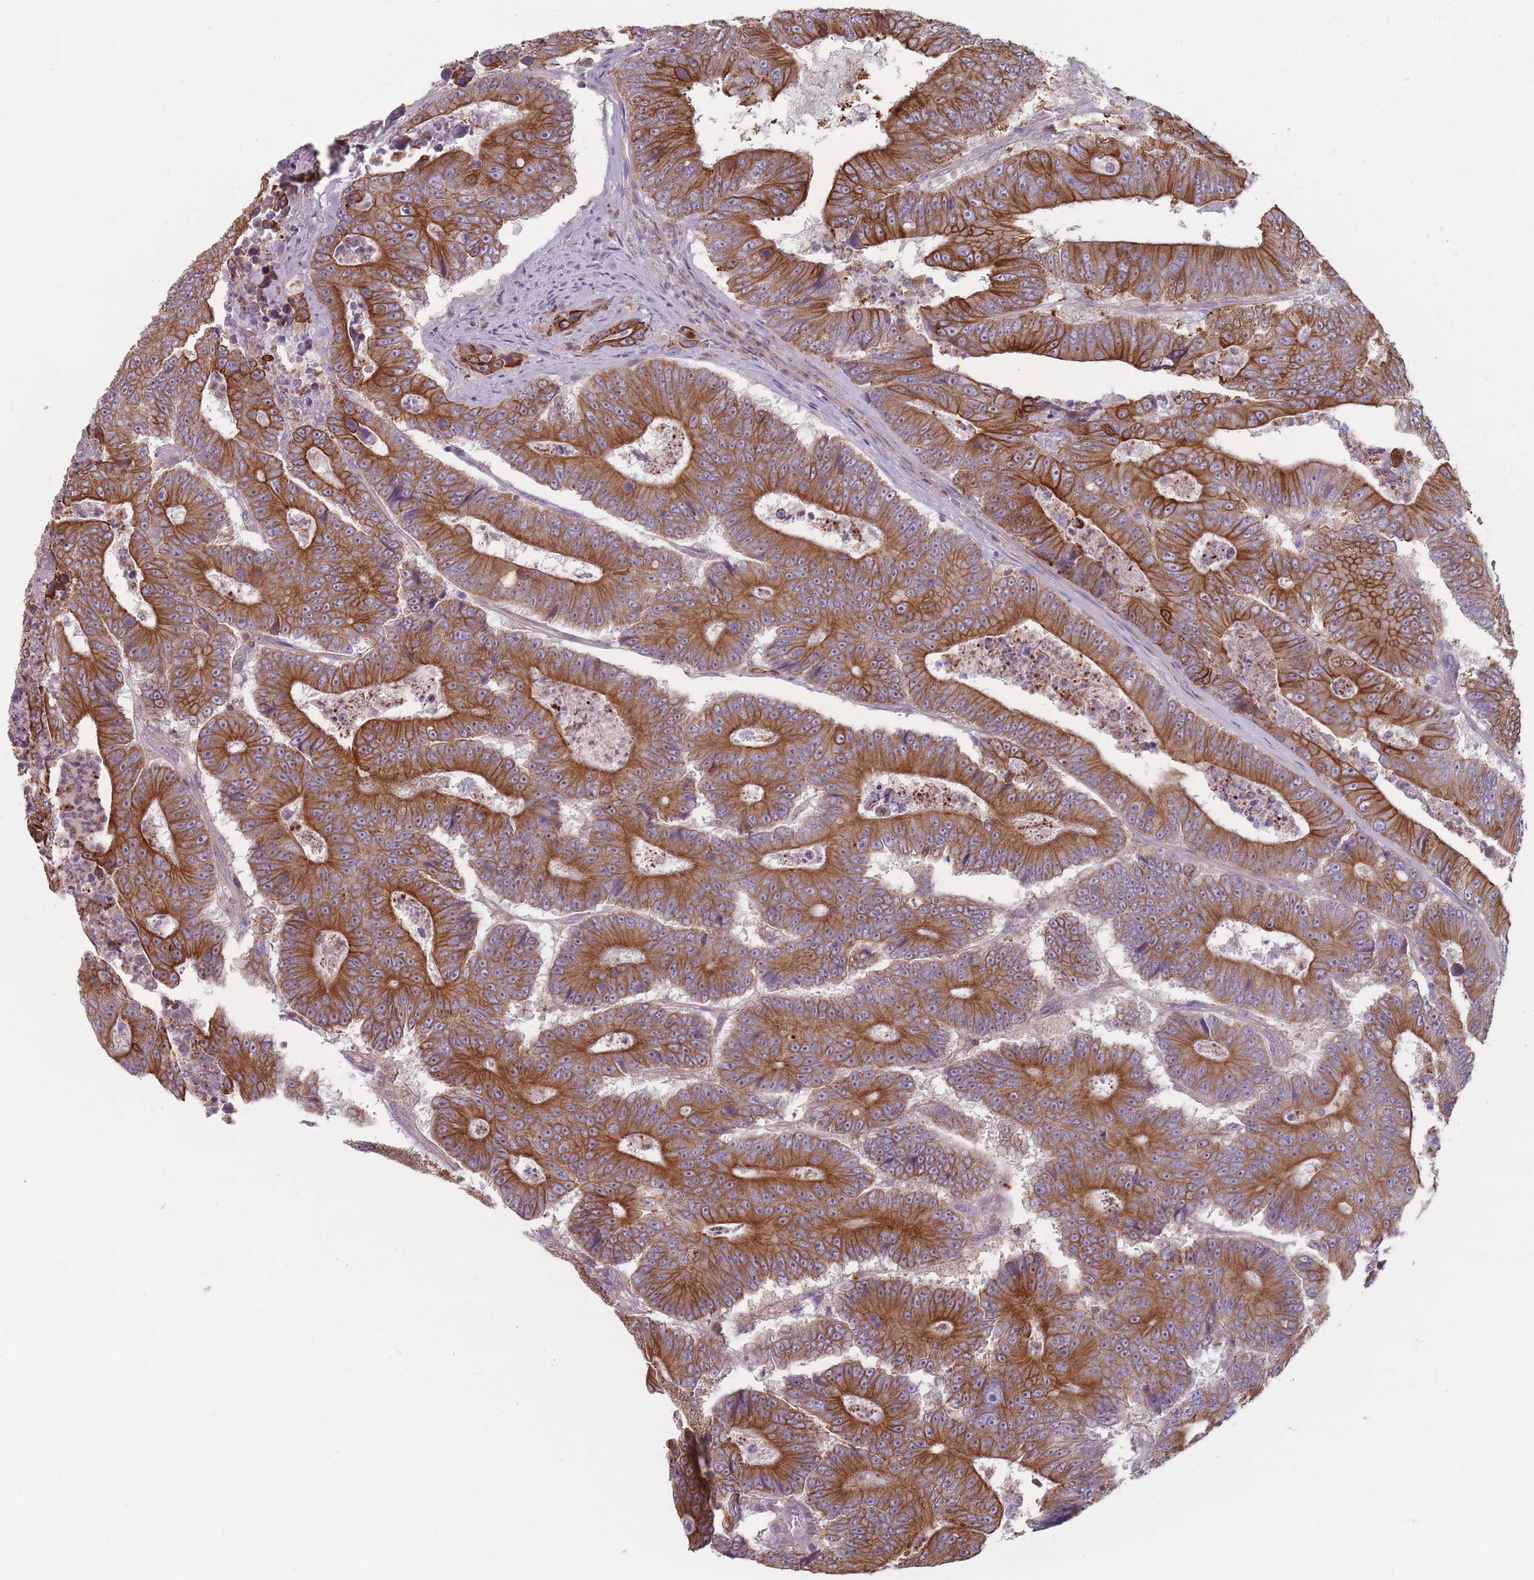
{"staining": {"intensity": "strong", "quantity": ">75%", "location": "cytoplasmic/membranous"}, "tissue": "colorectal cancer", "cell_type": "Tumor cells", "image_type": "cancer", "snomed": [{"axis": "morphology", "description": "Adenocarcinoma, NOS"}, {"axis": "topography", "description": "Colon"}], "caption": "Strong cytoplasmic/membranous expression is seen in approximately >75% of tumor cells in adenocarcinoma (colorectal).", "gene": "HSBP1L1", "patient": {"sex": "male", "age": 83}}